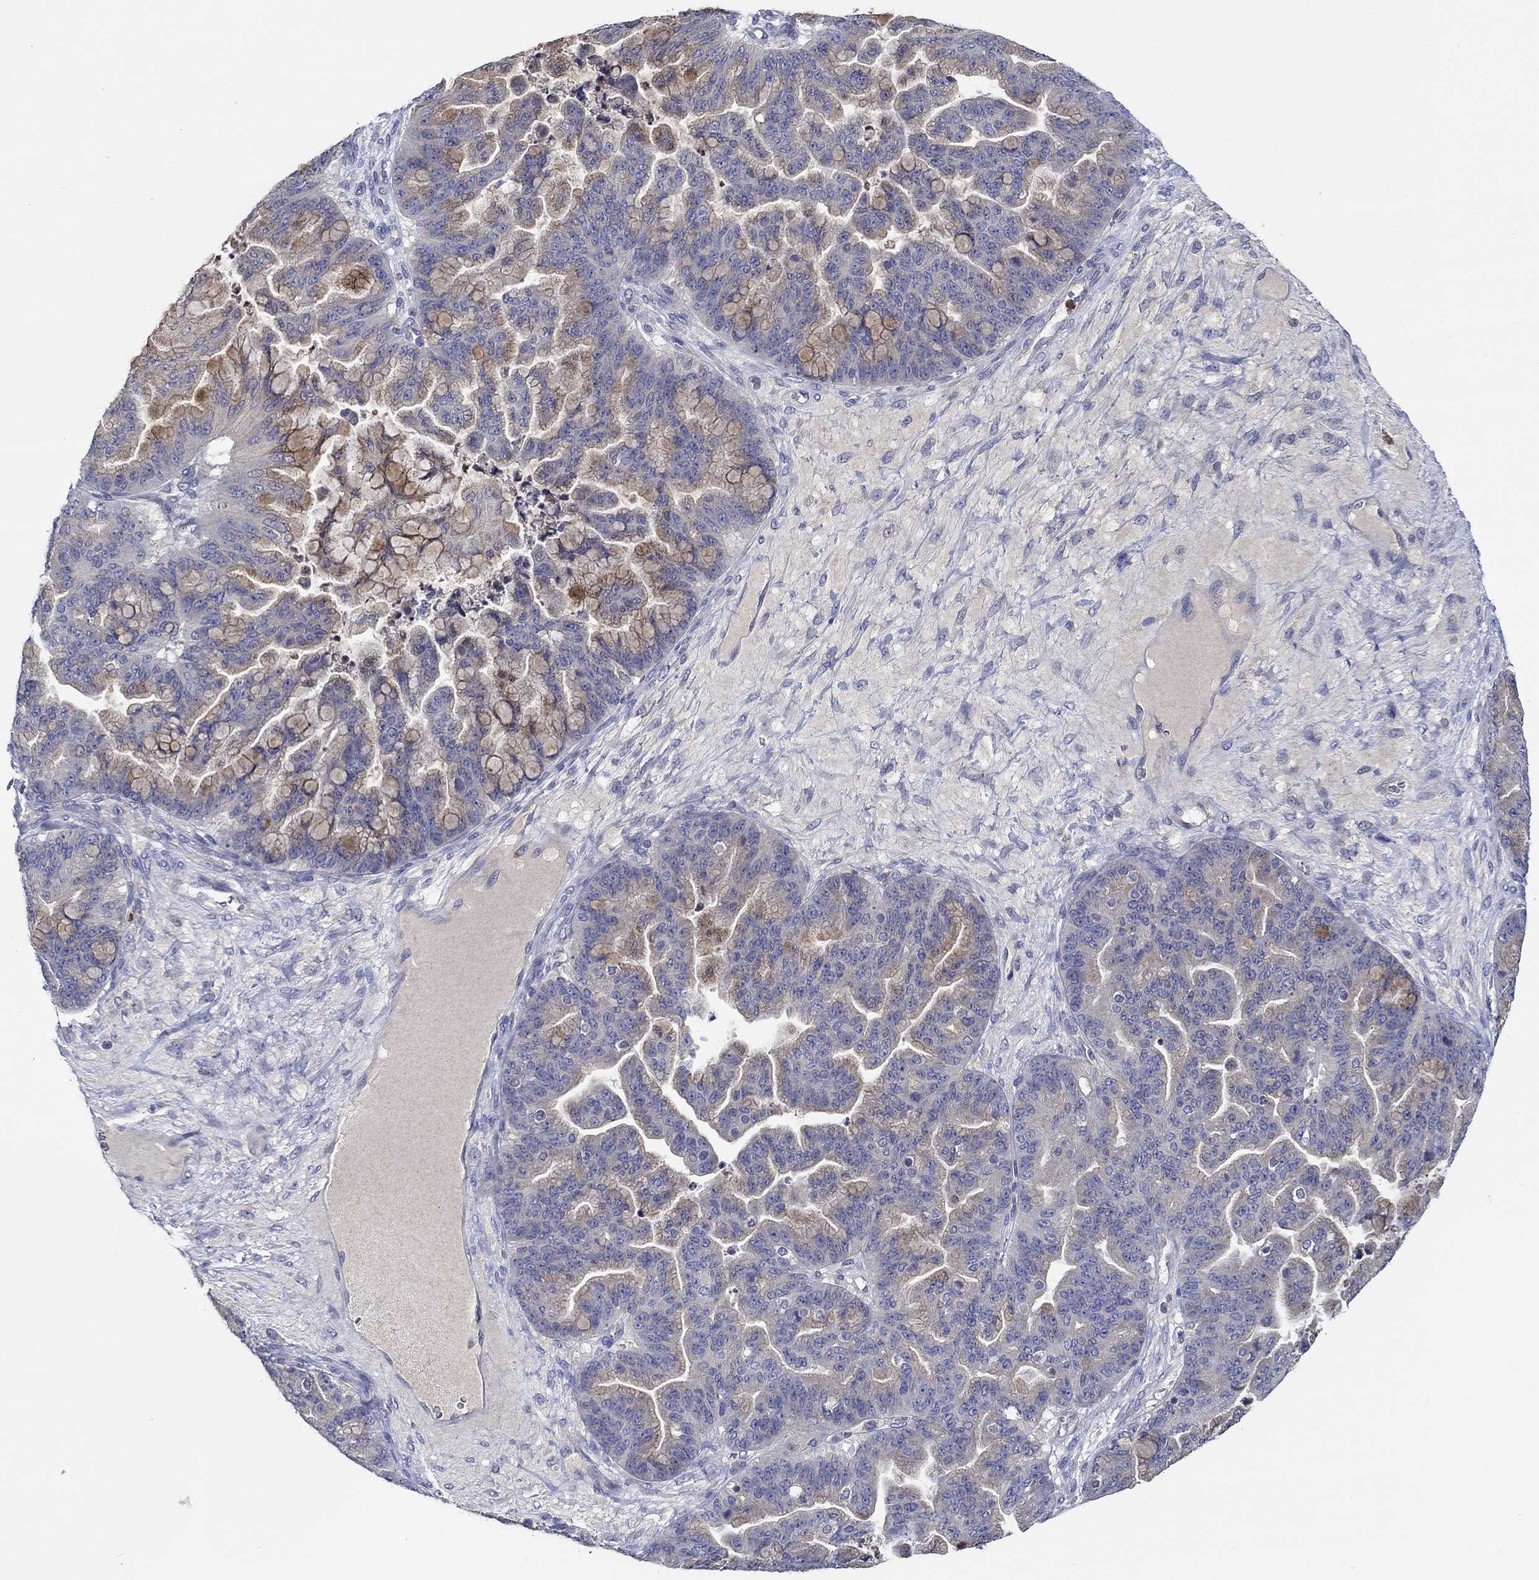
{"staining": {"intensity": "weak", "quantity": "25%-75%", "location": "cytoplasmic/membranous"}, "tissue": "ovarian cancer", "cell_type": "Tumor cells", "image_type": "cancer", "snomed": [{"axis": "morphology", "description": "Cystadenocarcinoma, mucinous, NOS"}, {"axis": "topography", "description": "Ovary"}], "caption": "The image demonstrates immunohistochemical staining of mucinous cystadenocarcinoma (ovarian). There is weak cytoplasmic/membranous staining is present in approximately 25%-75% of tumor cells. Nuclei are stained in blue.", "gene": "CHIT1", "patient": {"sex": "female", "age": 67}}